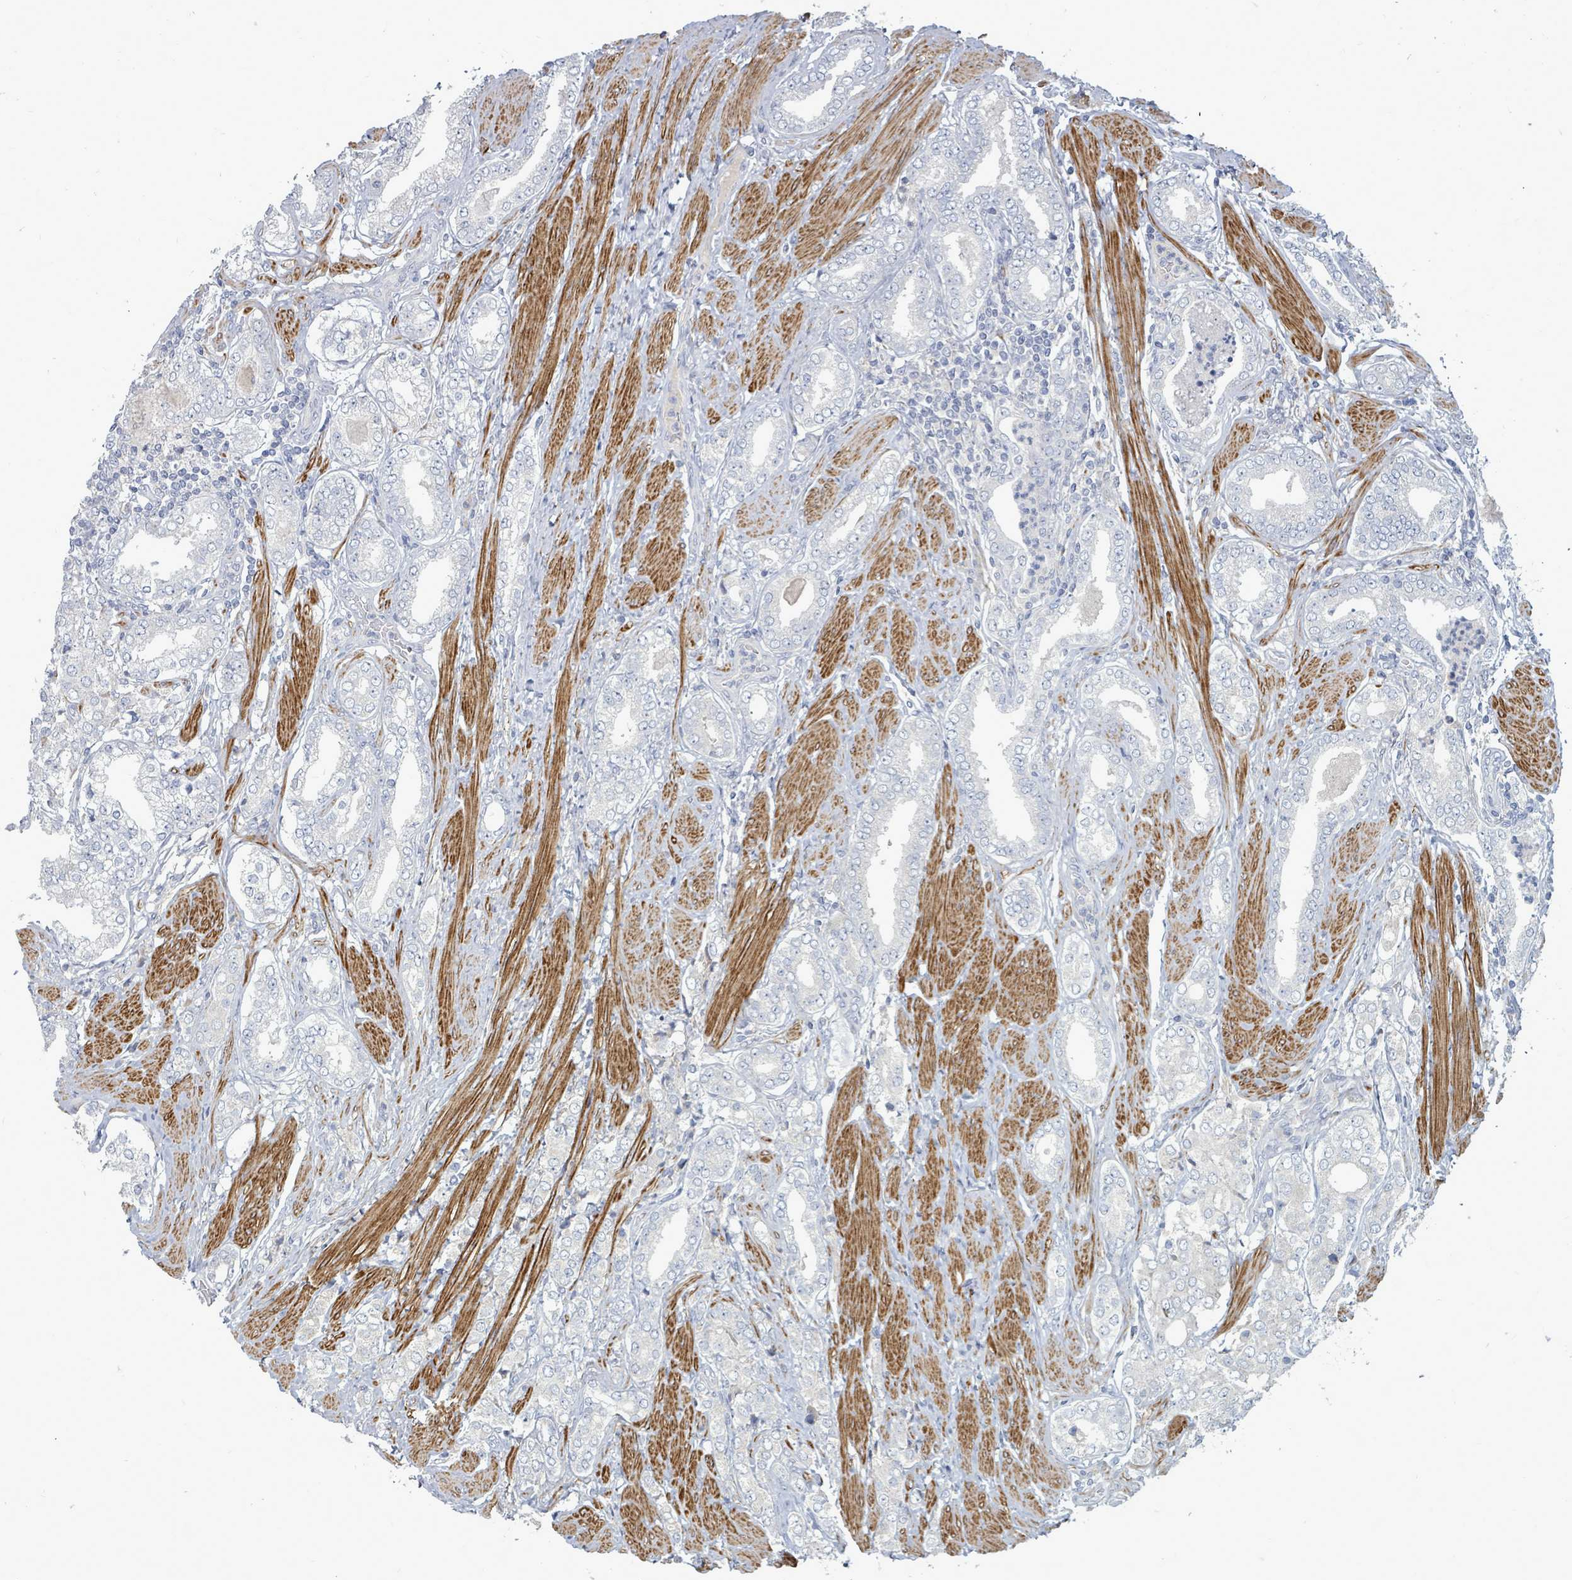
{"staining": {"intensity": "negative", "quantity": "none", "location": "none"}, "tissue": "prostate cancer", "cell_type": "Tumor cells", "image_type": "cancer", "snomed": [{"axis": "morphology", "description": "Adenocarcinoma, High grade"}, {"axis": "topography", "description": "Prostate"}], "caption": "High magnification brightfield microscopy of prostate cancer (adenocarcinoma (high-grade)) stained with DAB (3,3'-diaminobenzidine) (brown) and counterstained with hematoxylin (blue): tumor cells show no significant positivity.", "gene": "ARGFX", "patient": {"sex": "male", "age": 71}}